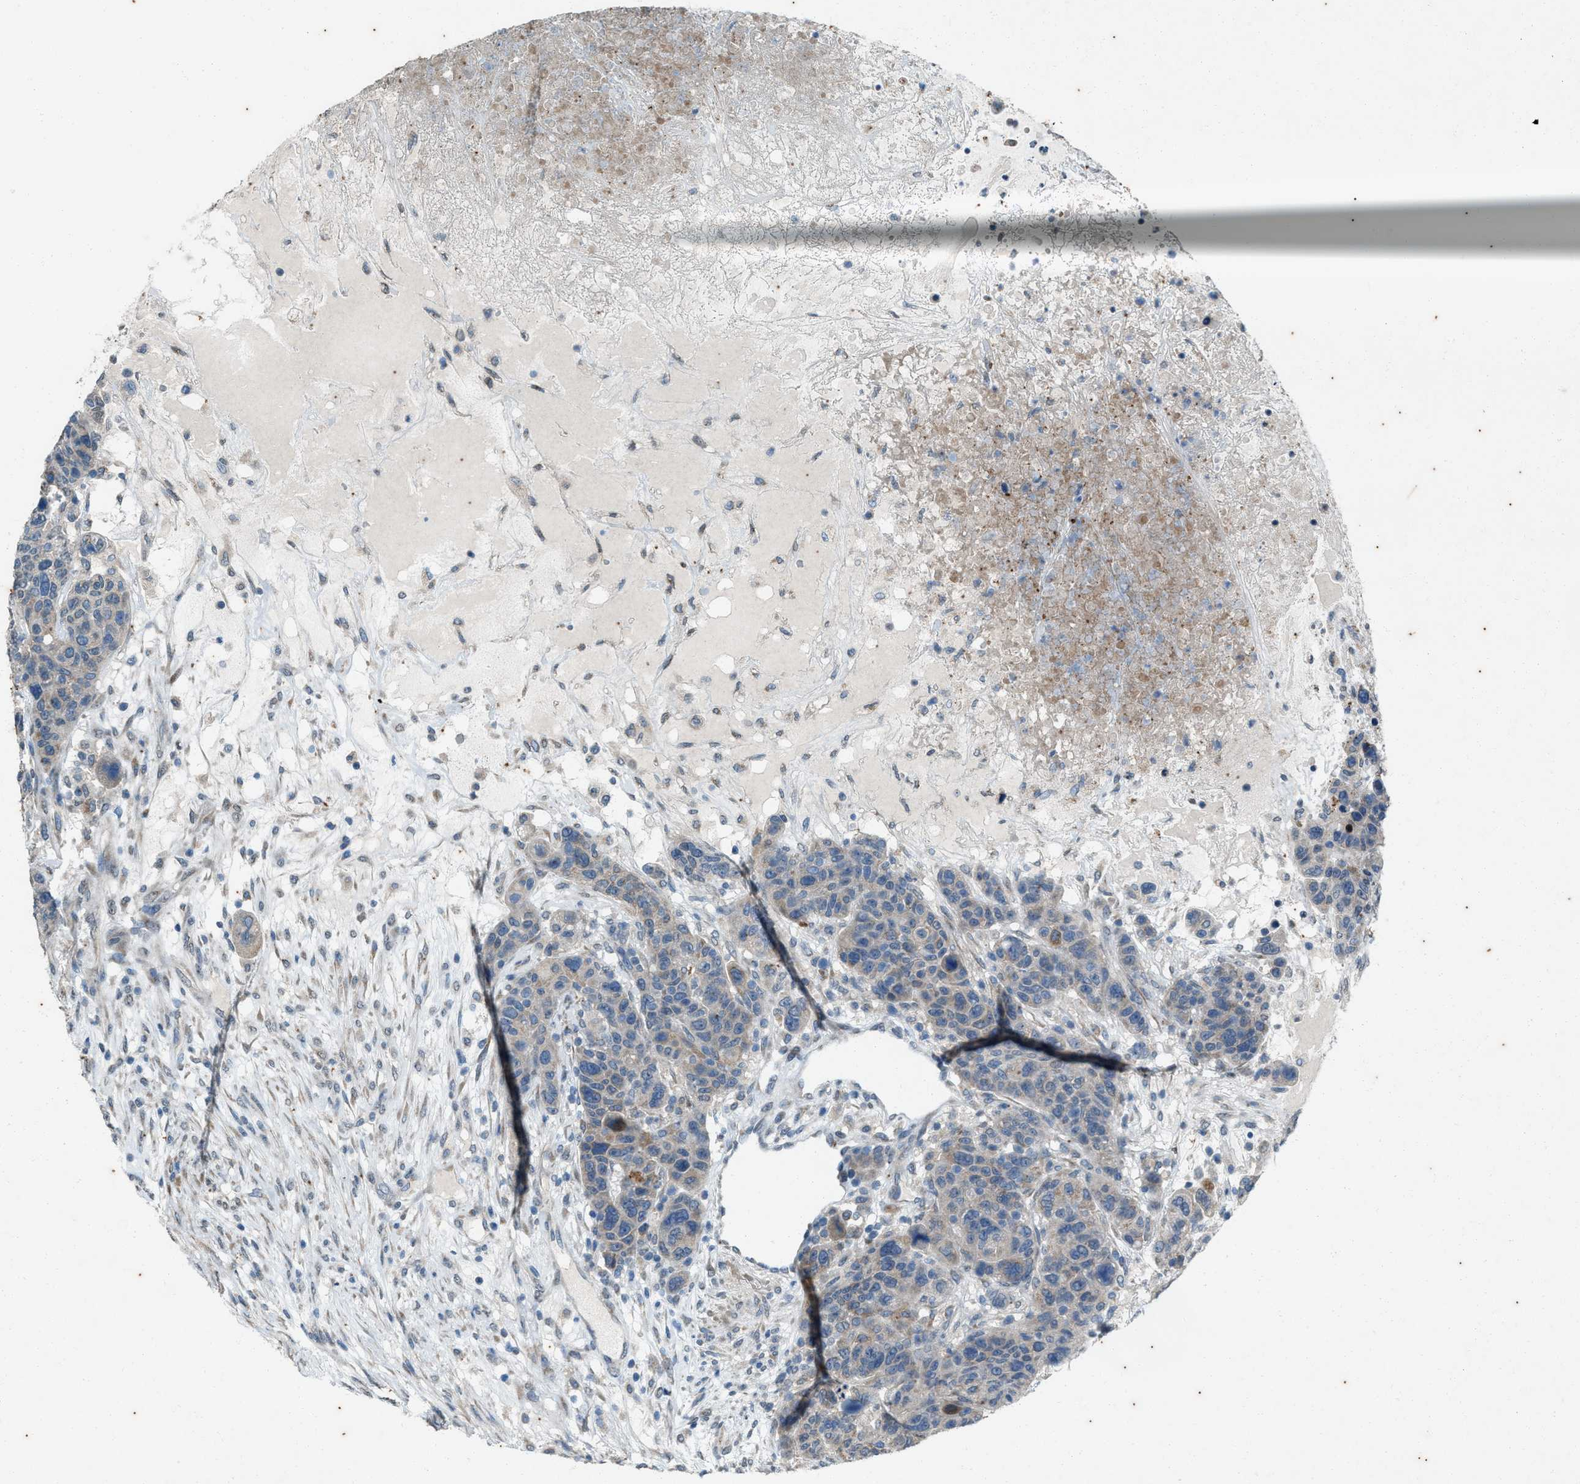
{"staining": {"intensity": "weak", "quantity": "<25%", "location": "cytoplasmic/membranous"}, "tissue": "breast cancer", "cell_type": "Tumor cells", "image_type": "cancer", "snomed": [{"axis": "morphology", "description": "Duct carcinoma"}, {"axis": "topography", "description": "Breast"}], "caption": "DAB immunohistochemical staining of breast invasive ductal carcinoma exhibits no significant staining in tumor cells.", "gene": "CHPF2", "patient": {"sex": "female", "age": 37}}